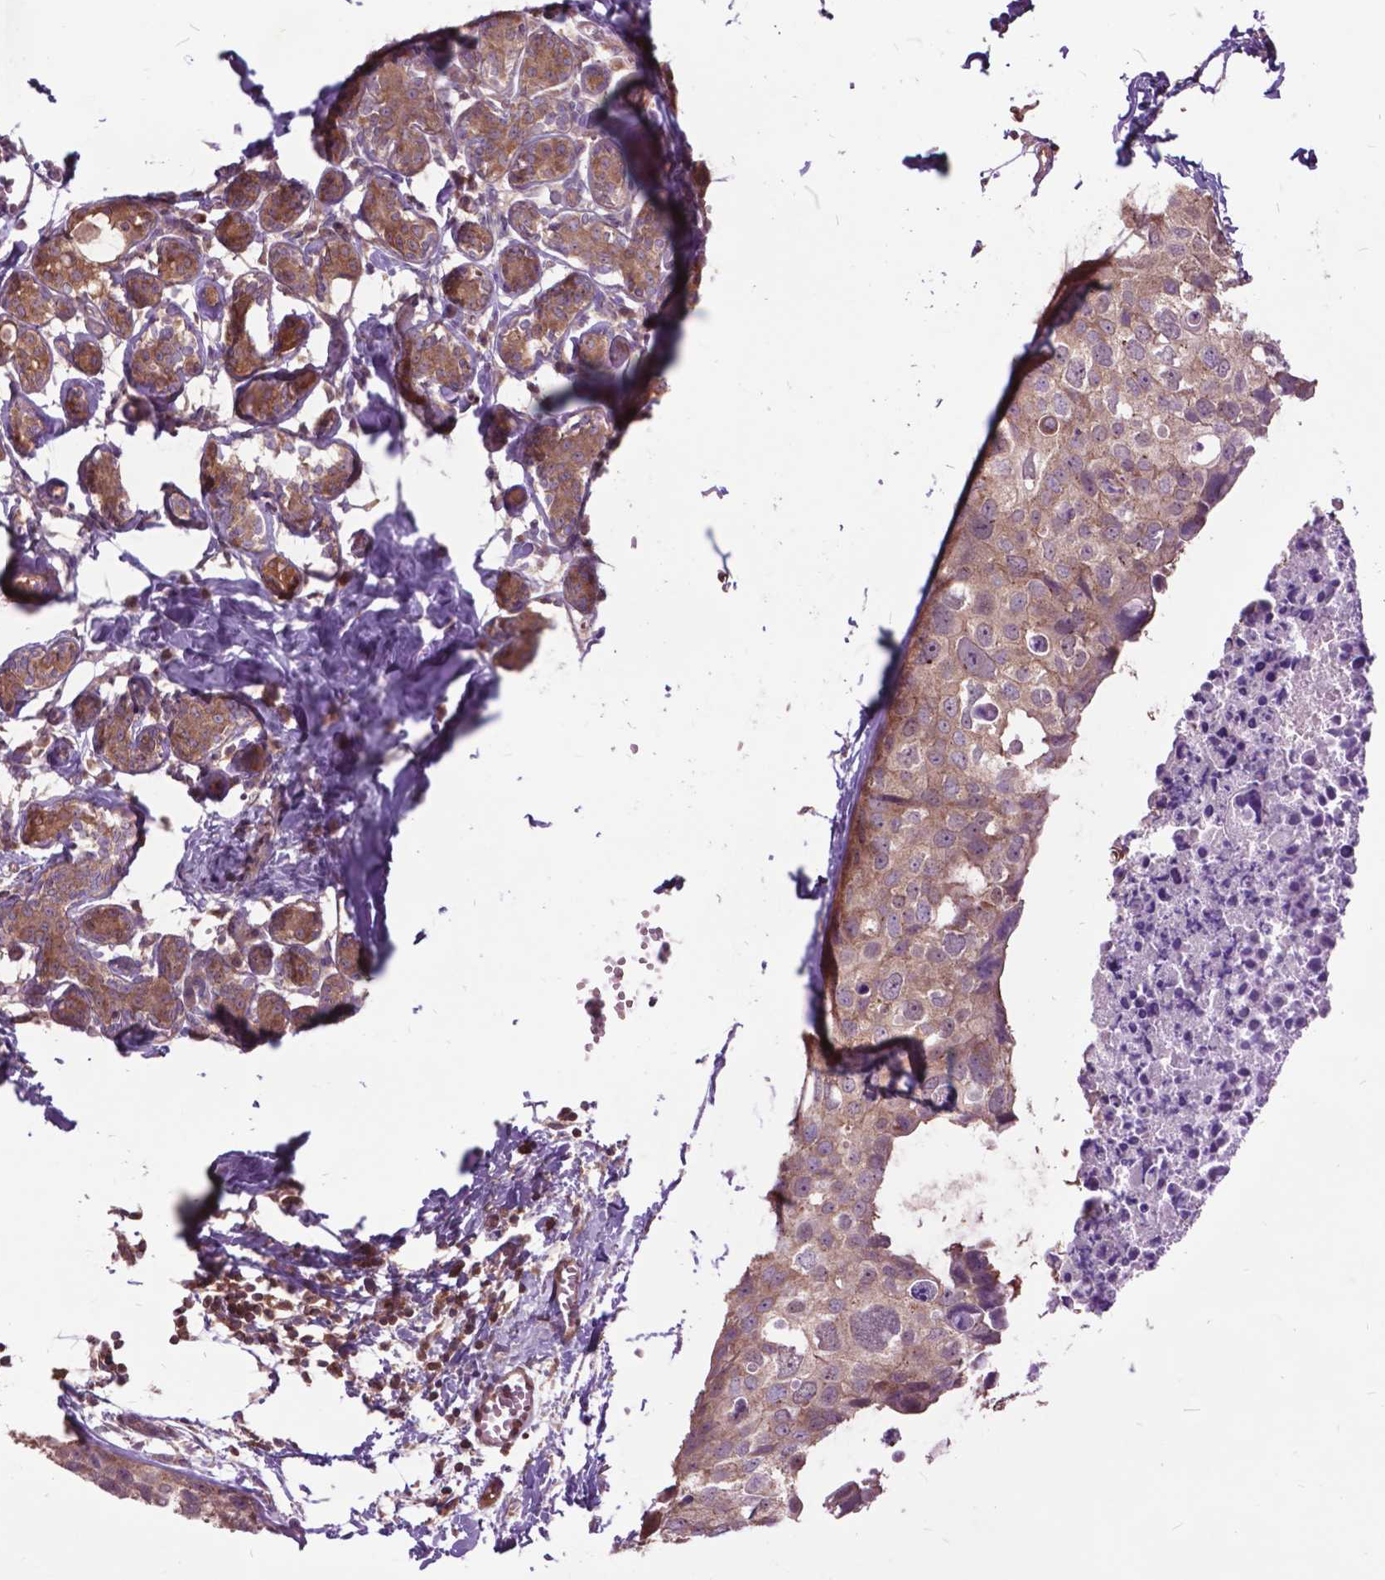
{"staining": {"intensity": "weak", "quantity": ">75%", "location": "cytoplasmic/membranous"}, "tissue": "breast cancer", "cell_type": "Tumor cells", "image_type": "cancer", "snomed": [{"axis": "morphology", "description": "Duct carcinoma"}, {"axis": "topography", "description": "Breast"}], "caption": "Breast cancer (invasive ductal carcinoma) stained for a protein shows weak cytoplasmic/membranous positivity in tumor cells.", "gene": "ARAF", "patient": {"sex": "female", "age": 38}}